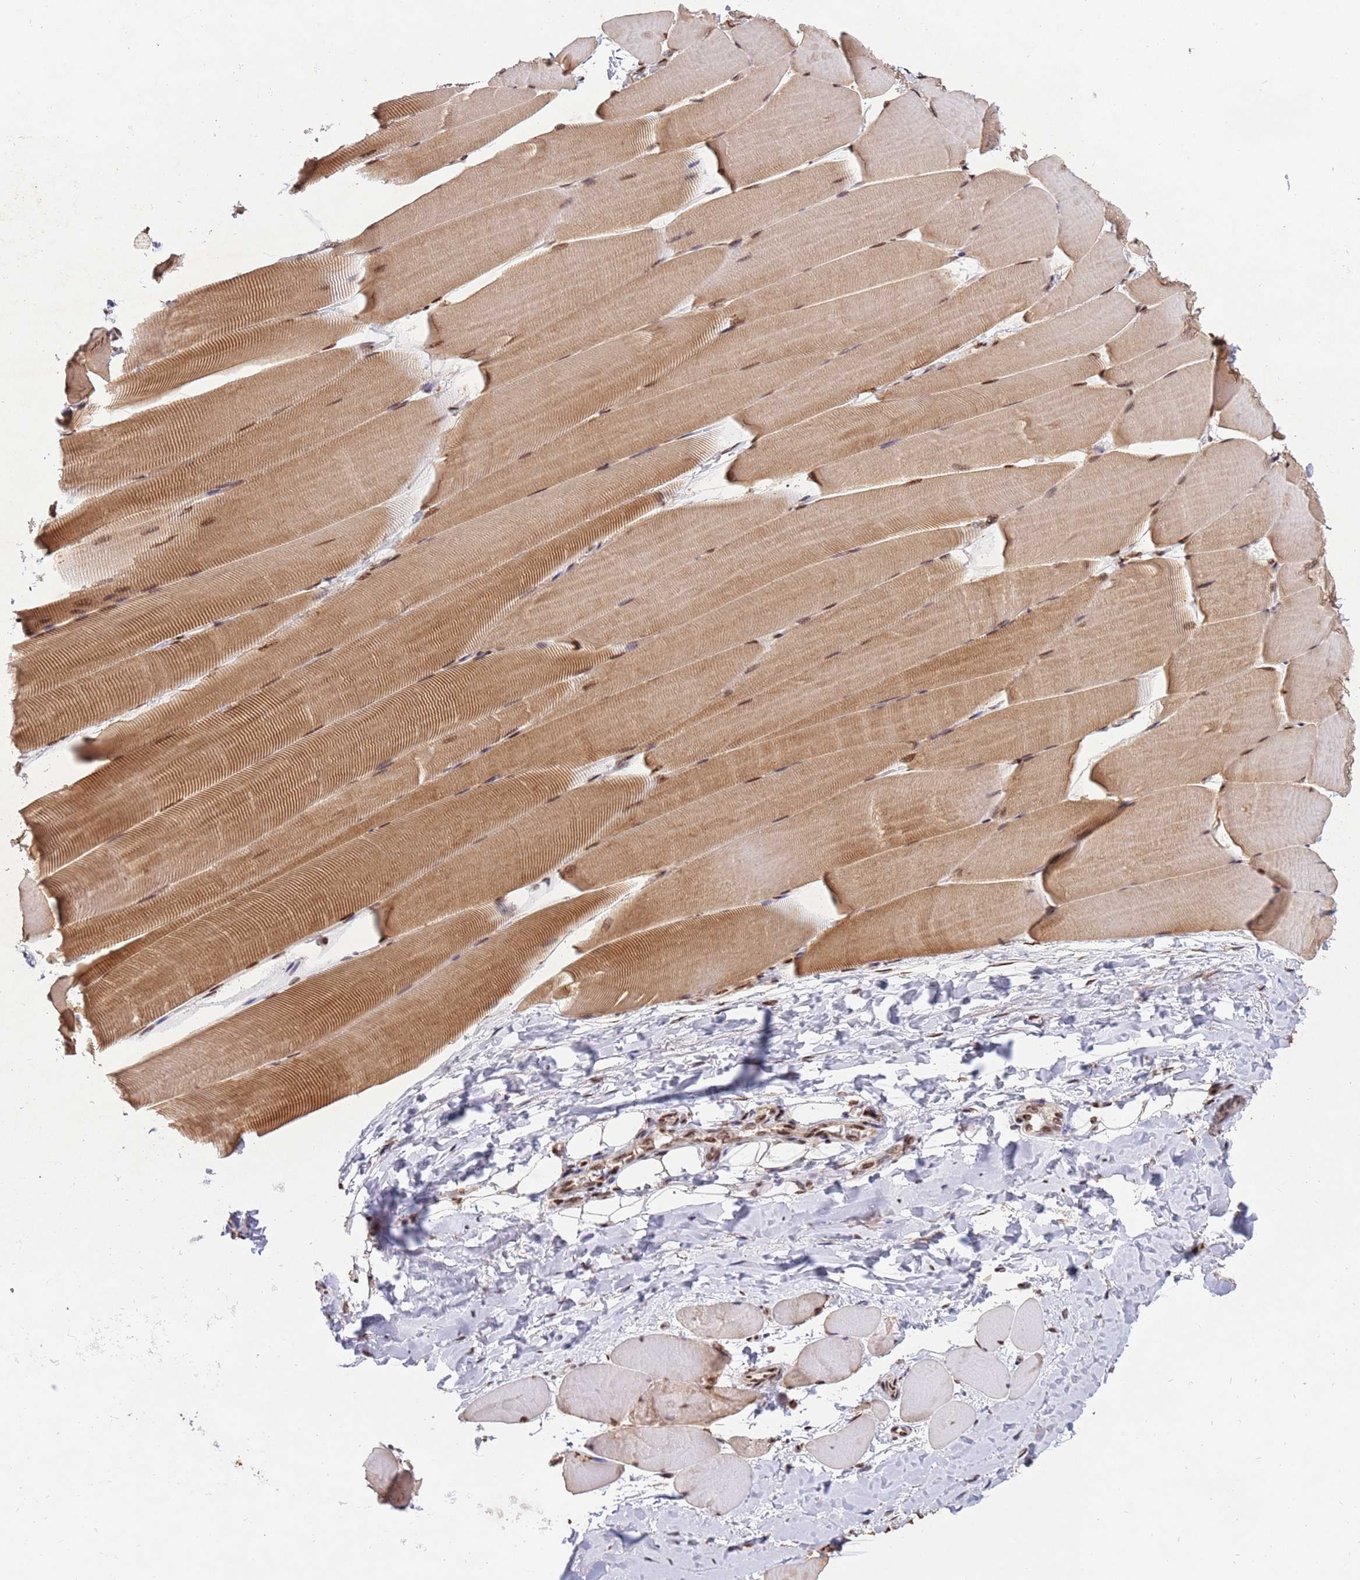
{"staining": {"intensity": "moderate", "quantity": ">75%", "location": "cytoplasmic/membranous,nuclear"}, "tissue": "skeletal muscle", "cell_type": "Myocytes", "image_type": "normal", "snomed": [{"axis": "morphology", "description": "Normal tissue, NOS"}, {"axis": "topography", "description": "Skeletal muscle"}], "caption": "IHC (DAB) staining of benign skeletal muscle shows moderate cytoplasmic/membranous,nuclear protein expression in about >75% of myocytes.", "gene": "ESF1", "patient": {"sex": "male", "age": 25}}